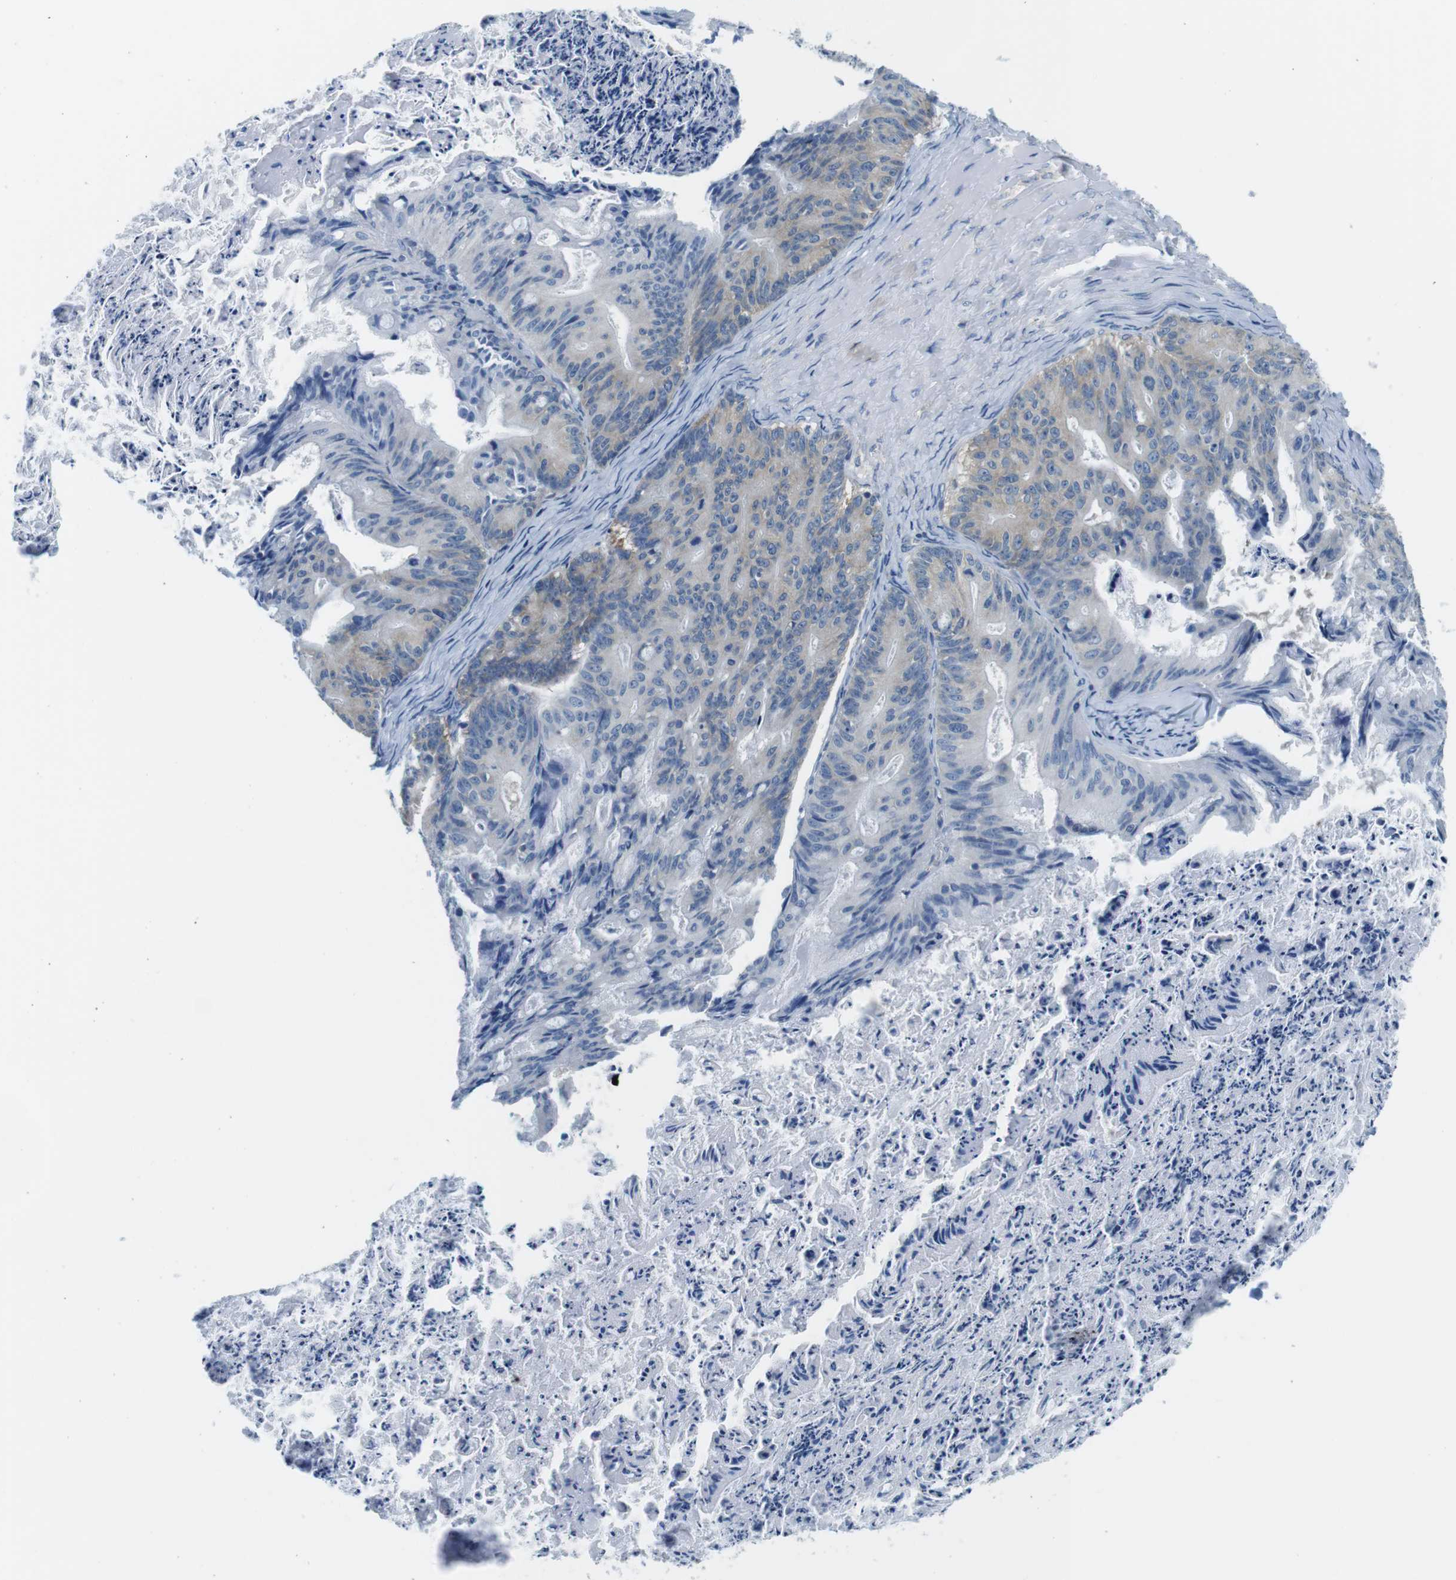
{"staining": {"intensity": "weak", "quantity": "<25%", "location": "cytoplasmic/membranous"}, "tissue": "ovarian cancer", "cell_type": "Tumor cells", "image_type": "cancer", "snomed": [{"axis": "morphology", "description": "Cystadenocarcinoma, mucinous, NOS"}, {"axis": "topography", "description": "Ovary"}], "caption": "Immunohistochemistry histopathology image of human ovarian cancer stained for a protein (brown), which exhibits no expression in tumor cells. The staining was performed using DAB to visualize the protein expression in brown, while the nuclei were stained in blue with hematoxylin (Magnification: 20x).", "gene": "EIF2B5", "patient": {"sex": "female", "age": 37}}